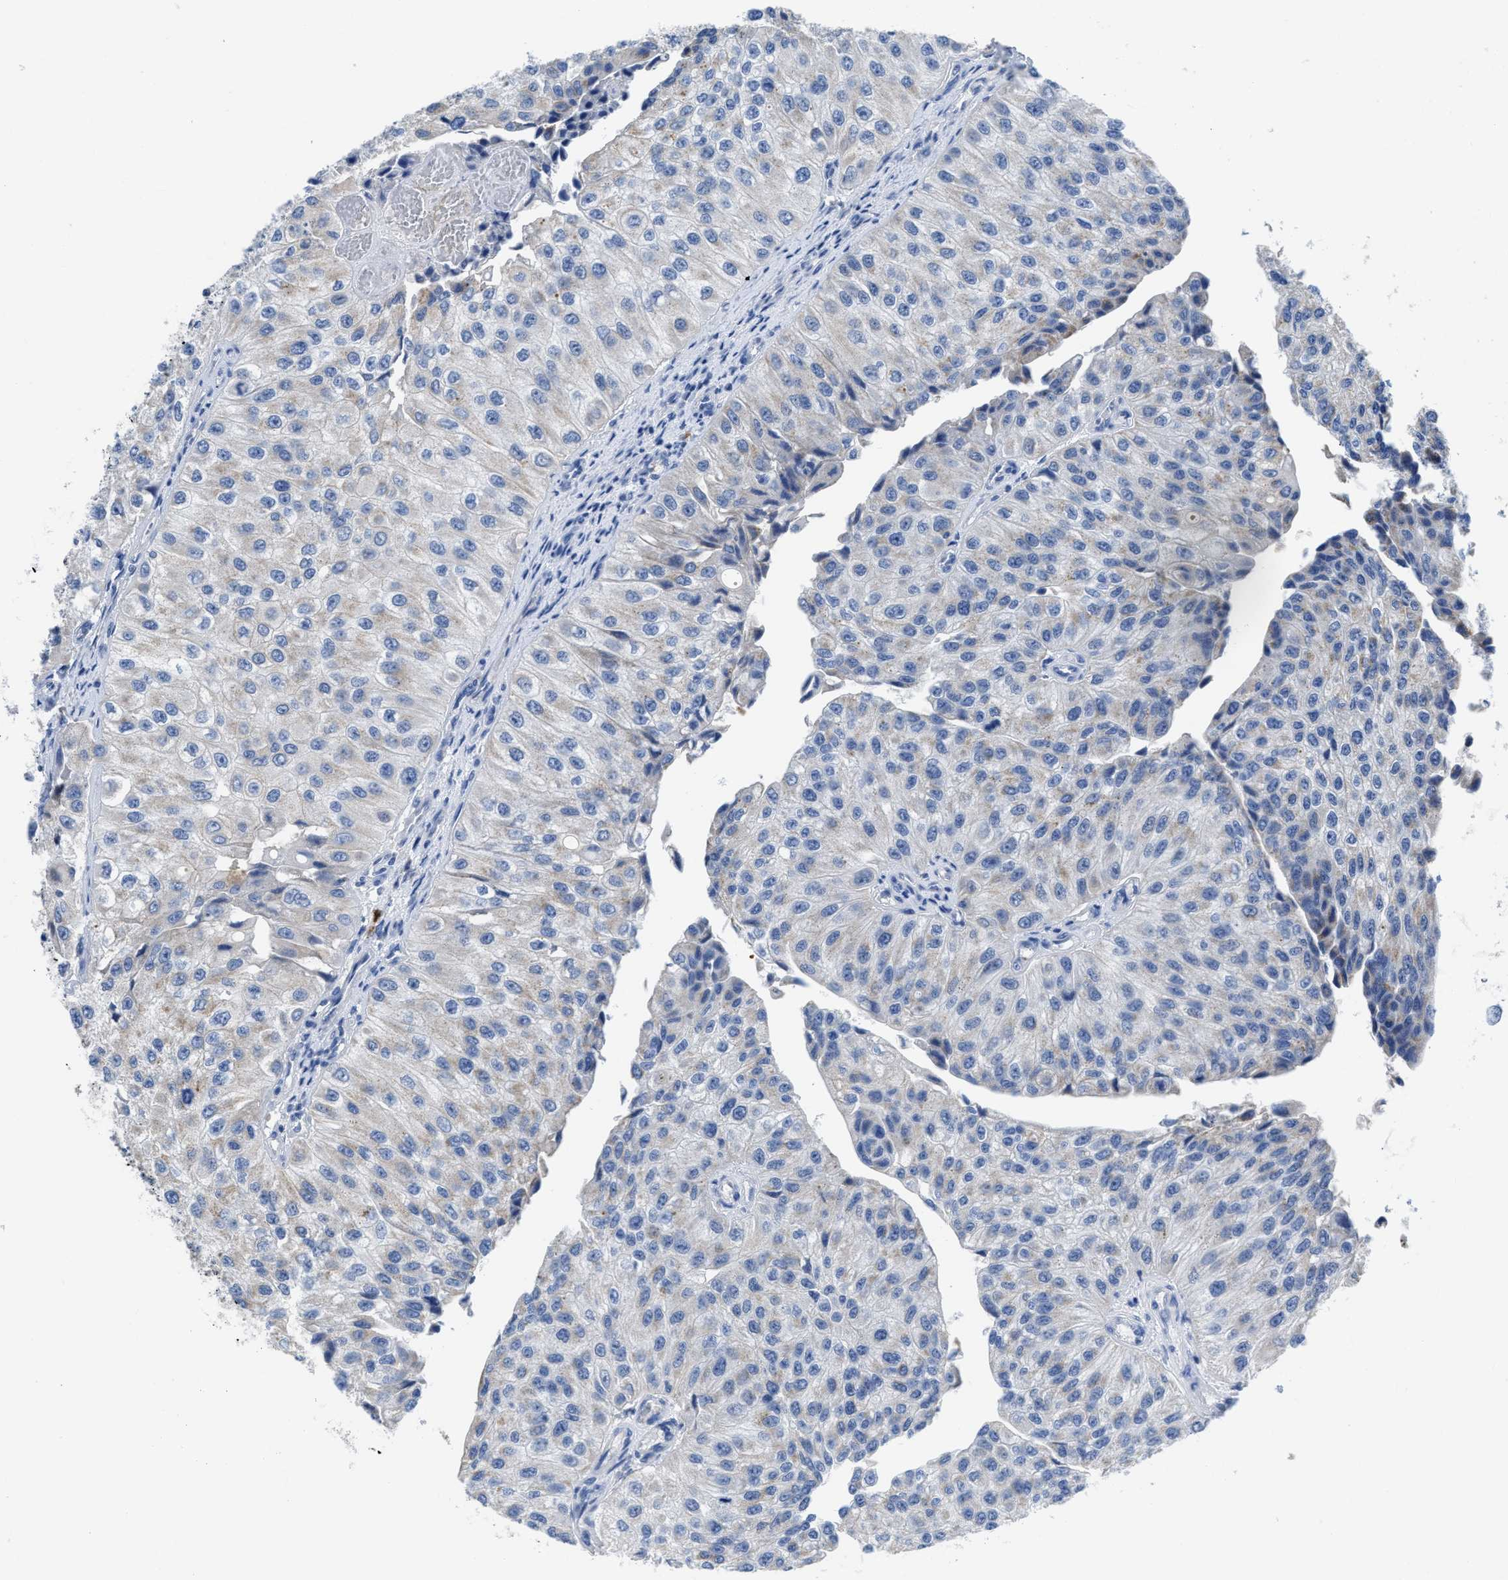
{"staining": {"intensity": "negative", "quantity": "none", "location": "none"}, "tissue": "urothelial cancer", "cell_type": "Tumor cells", "image_type": "cancer", "snomed": [{"axis": "morphology", "description": "Urothelial carcinoma, High grade"}, {"axis": "topography", "description": "Kidney"}, {"axis": "topography", "description": "Urinary bladder"}], "caption": "This is an IHC histopathology image of urothelial cancer. There is no positivity in tumor cells.", "gene": "ETFA", "patient": {"sex": "male", "age": 77}}